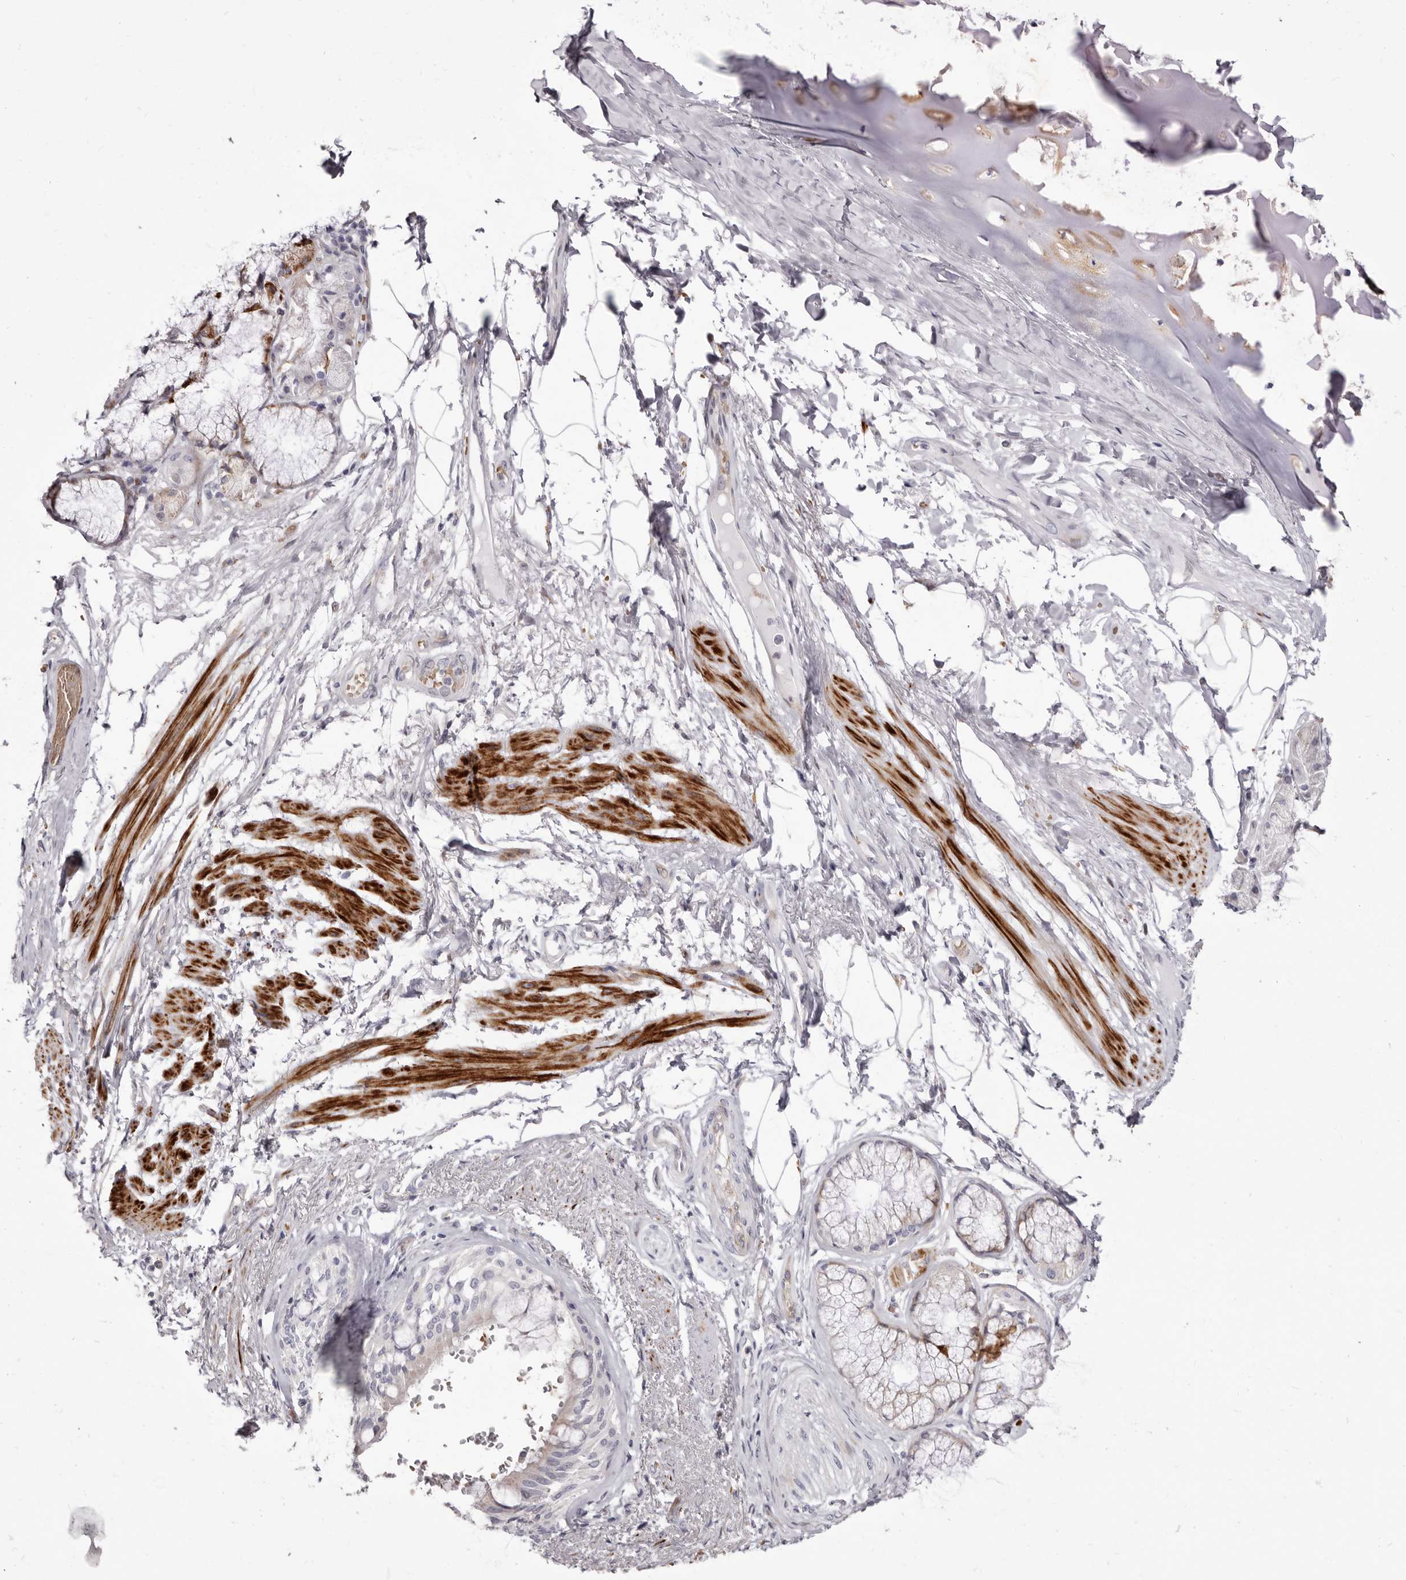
{"staining": {"intensity": "weak", "quantity": "25%-75%", "location": "cytoplasmic/membranous"}, "tissue": "adipose tissue", "cell_type": "Adipocytes", "image_type": "normal", "snomed": [{"axis": "morphology", "description": "Normal tissue, NOS"}, {"axis": "topography", "description": "Bronchus"}], "caption": "IHC histopathology image of unremarkable adipose tissue: human adipose tissue stained using IHC displays low levels of weak protein expression localized specifically in the cytoplasmic/membranous of adipocytes, appearing as a cytoplasmic/membranous brown color.", "gene": "AIDA", "patient": {"sex": "male", "age": 66}}